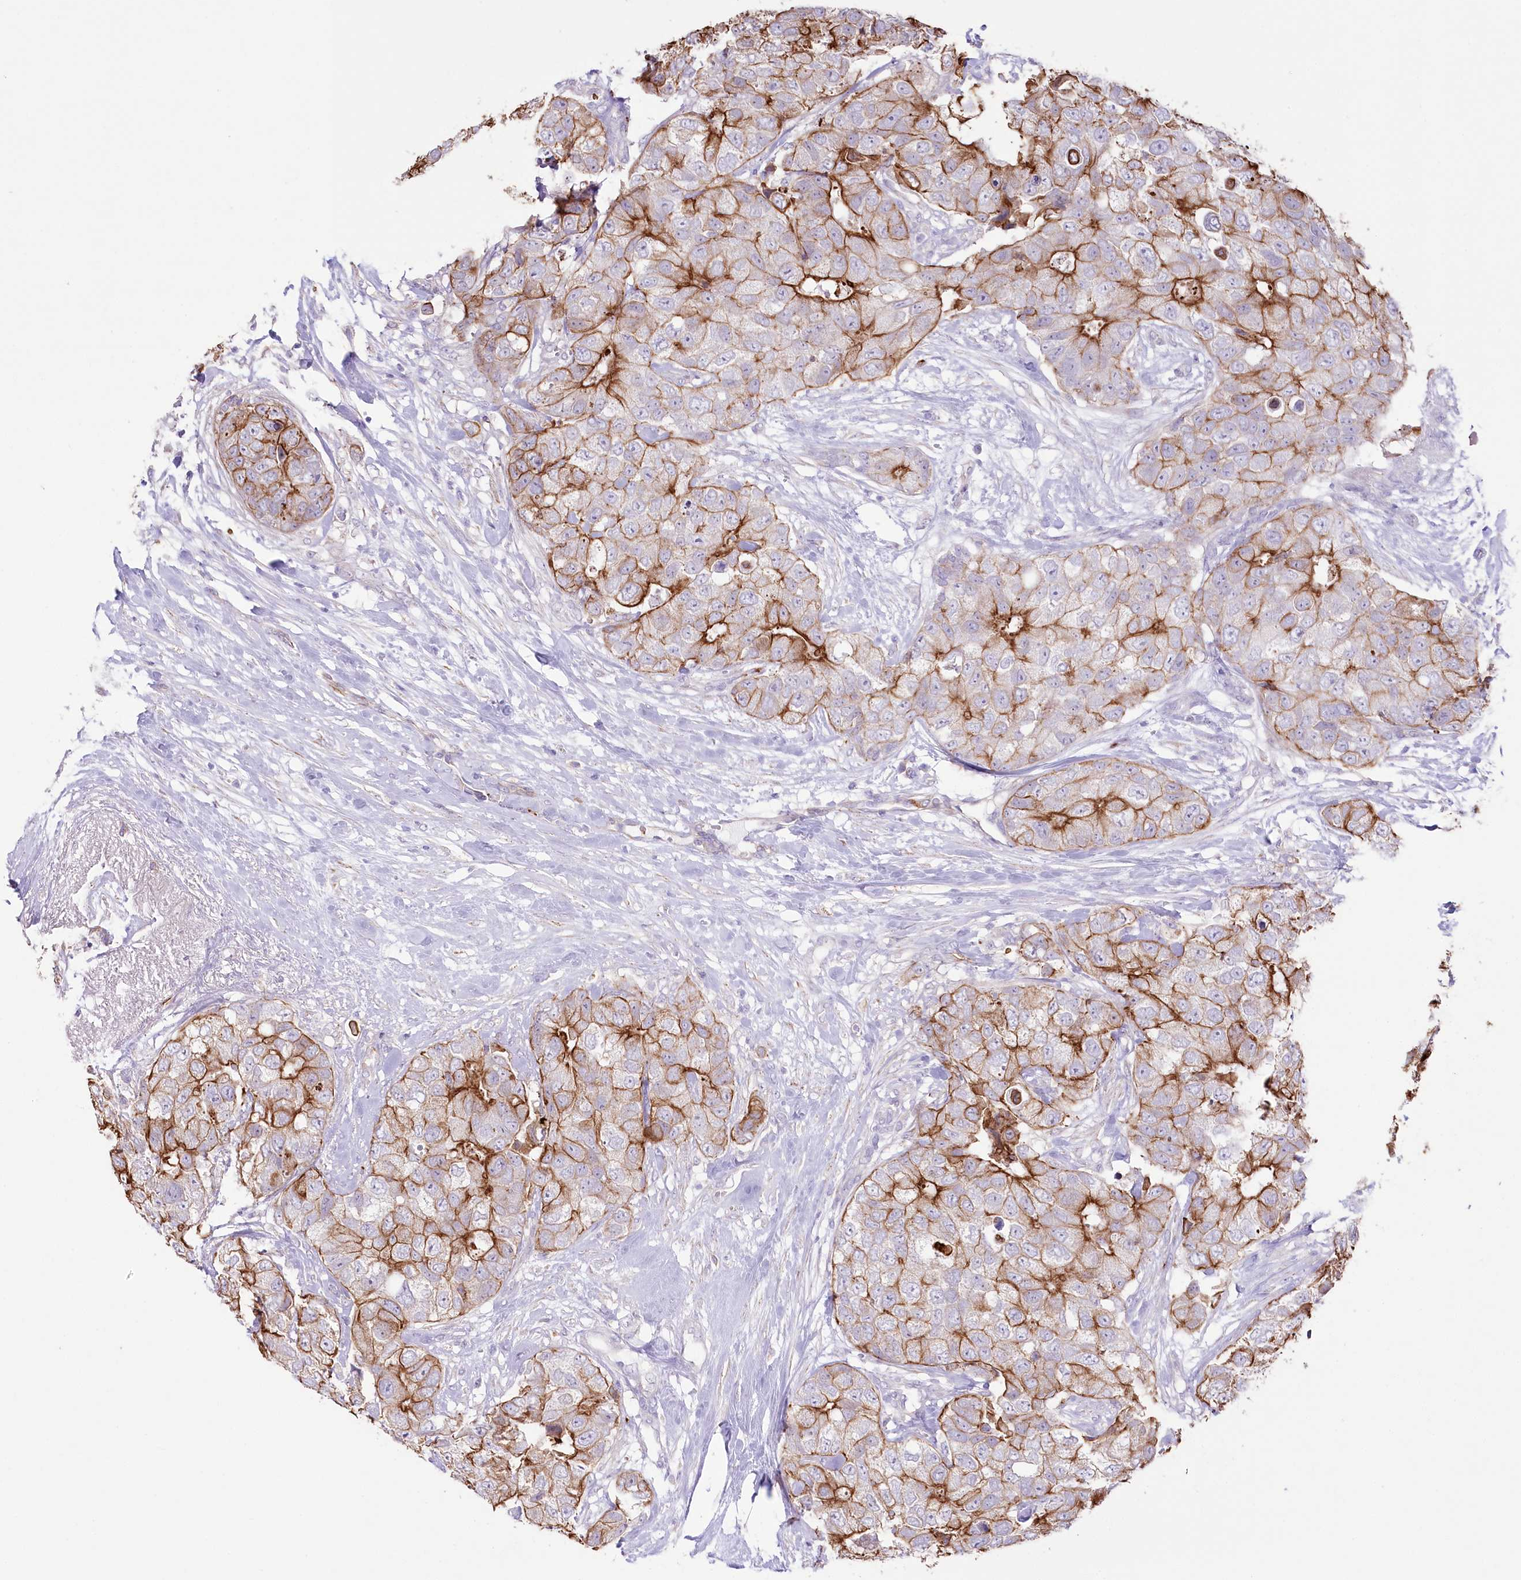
{"staining": {"intensity": "strong", "quantity": ">75%", "location": "cytoplasmic/membranous"}, "tissue": "breast cancer", "cell_type": "Tumor cells", "image_type": "cancer", "snomed": [{"axis": "morphology", "description": "Duct carcinoma"}, {"axis": "topography", "description": "Breast"}], "caption": "Immunohistochemistry staining of breast cancer (invasive ductal carcinoma), which reveals high levels of strong cytoplasmic/membranous staining in about >75% of tumor cells indicating strong cytoplasmic/membranous protein staining. The staining was performed using DAB (3,3'-diaminobenzidine) (brown) for protein detection and nuclei were counterstained in hematoxylin (blue).", "gene": "SLC39A10", "patient": {"sex": "female", "age": 62}}